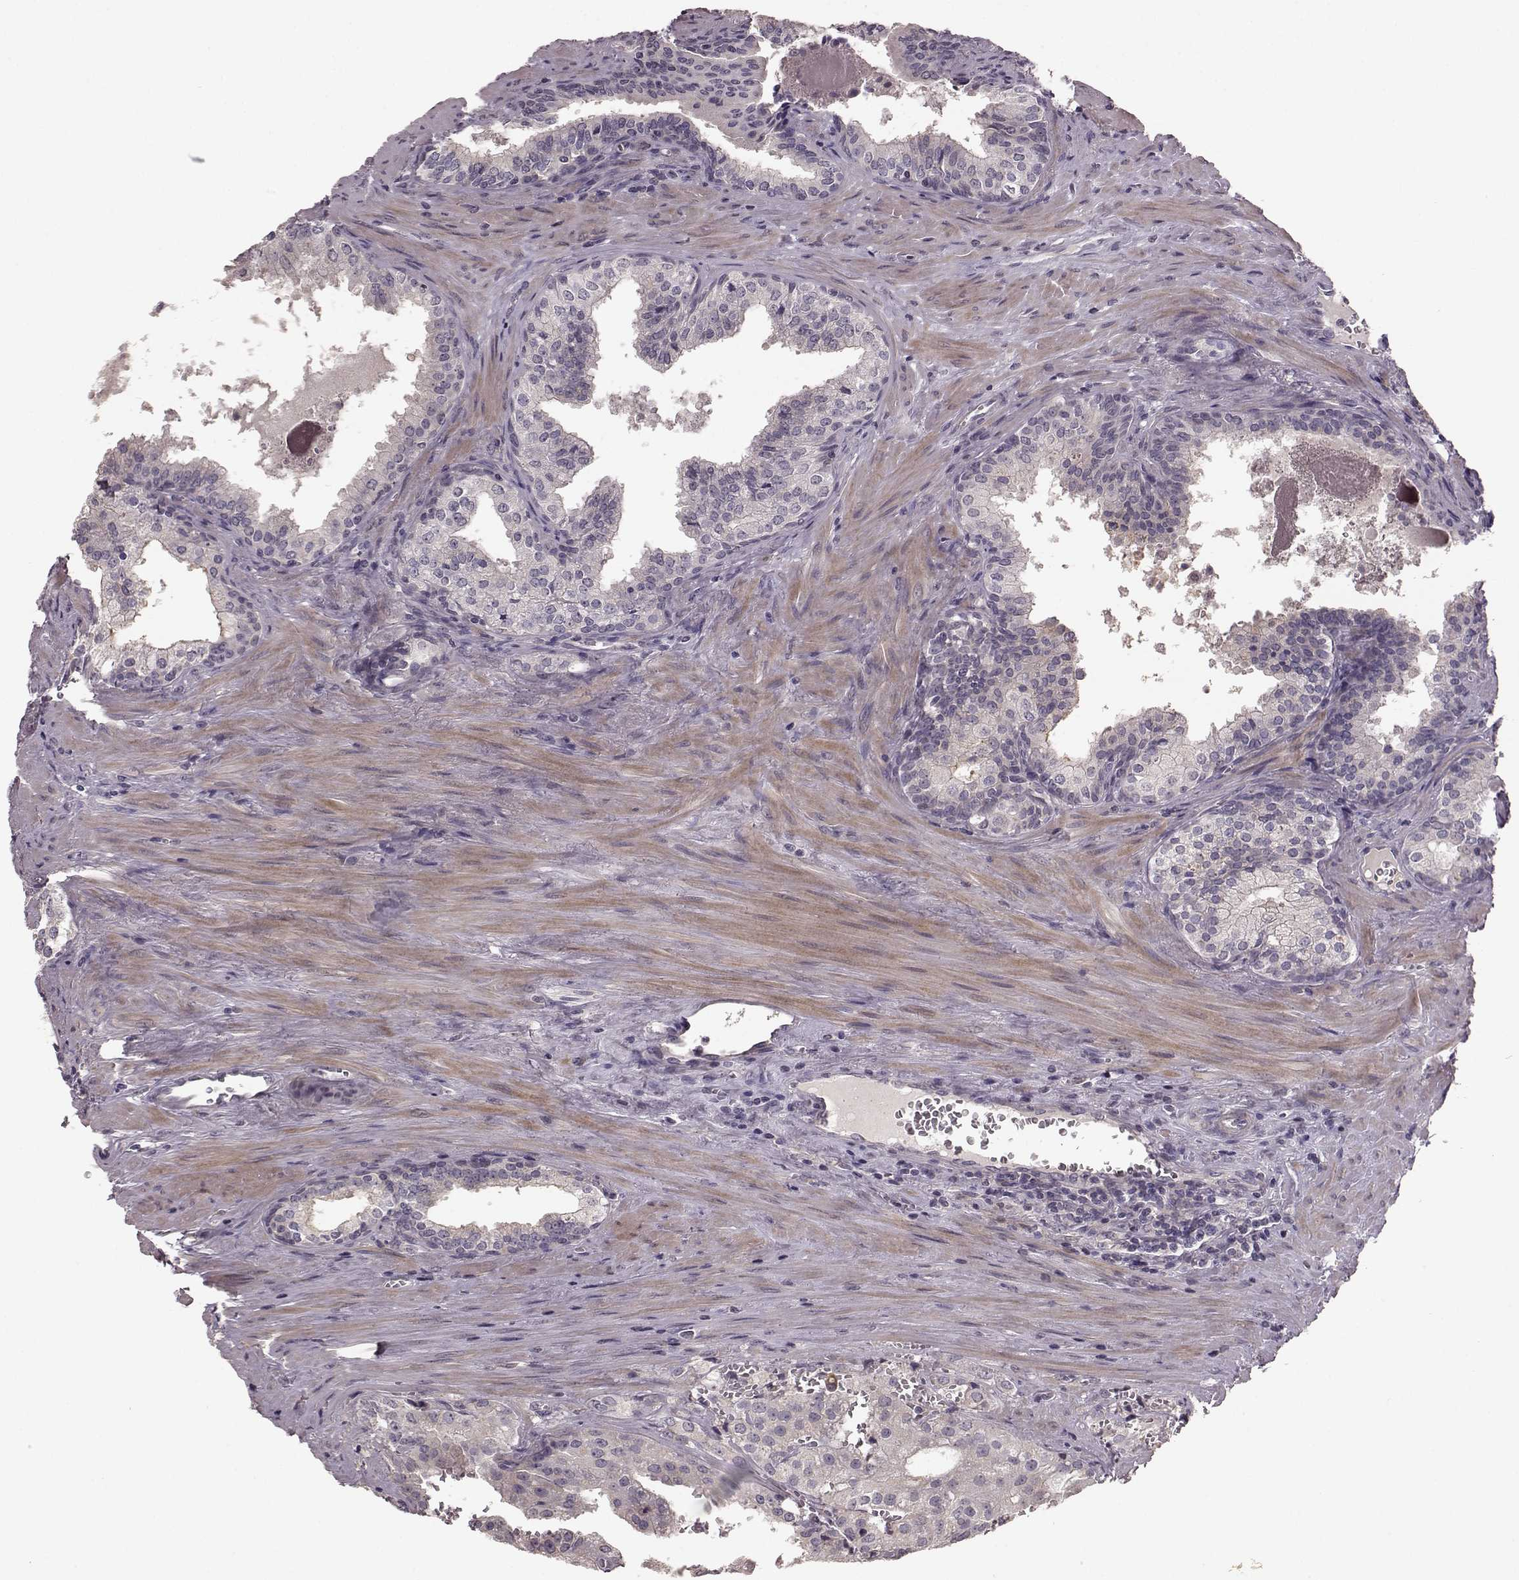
{"staining": {"intensity": "negative", "quantity": "none", "location": "none"}, "tissue": "prostate cancer", "cell_type": "Tumor cells", "image_type": "cancer", "snomed": [{"axis": "morphology", "description": "Adenocarcinoma, High grade"}, {"axis": "topography", "description": "Prostate"}], "caption": "The image shows no staining of tumor cells in high-grade adenocarcinoma (prostate). (Immunohistochemistry, brightfield microscopy, high magnification).", "gene": "SLC52A3", "patient": {"sex": "male", "age": 68}}